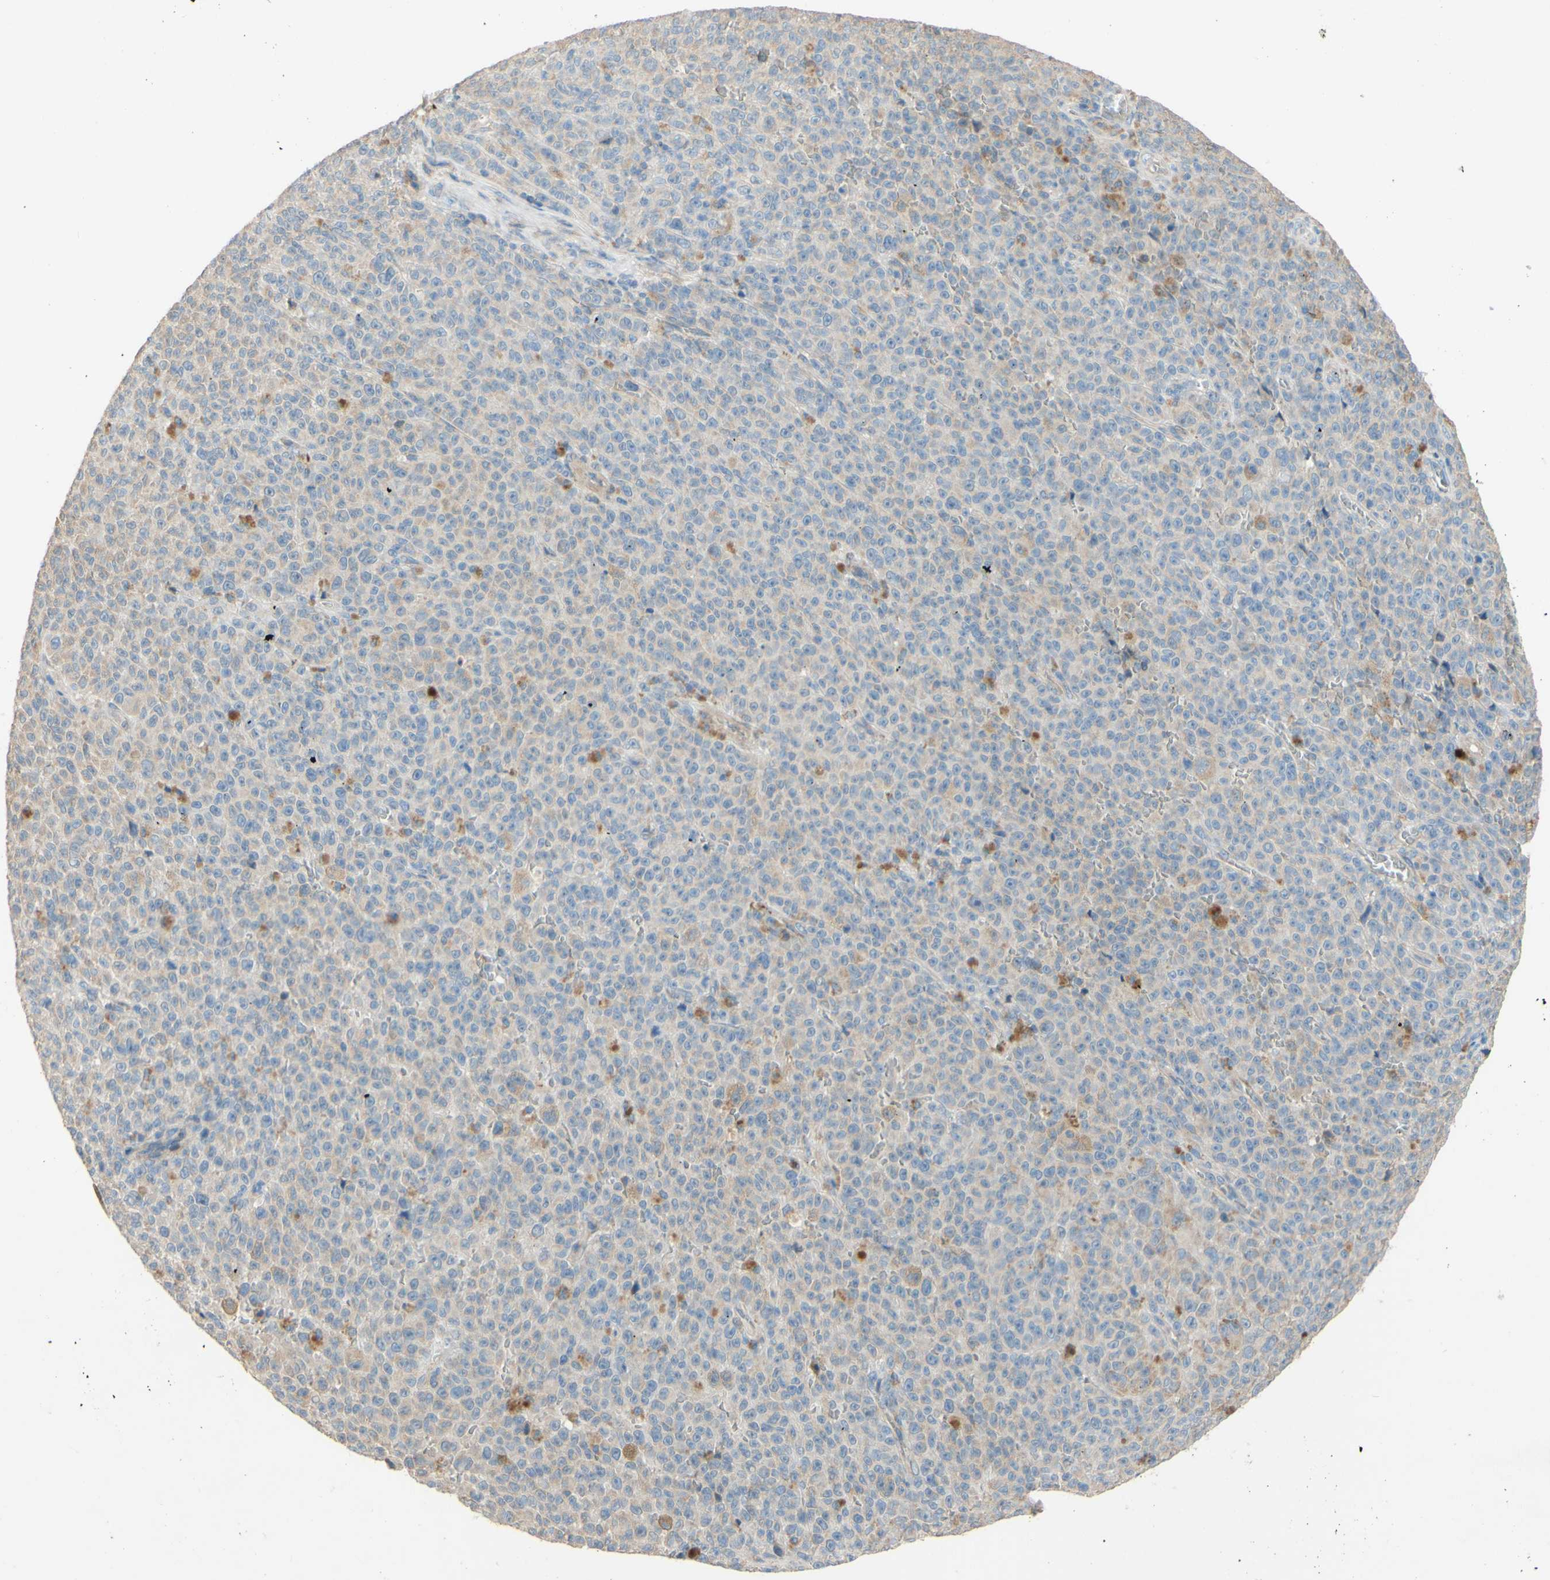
{"staining": {"intensity": "moderate", "quantity": "<25%", "location": "cytoplasmic/membranous"}, "tissue": "melanoma", "cell_type": "Tumor cells", "image_type": "cancer", "snomed": [{"axis": "morphology", "description": "Malignant melanoma, NOS"}, {"axis": "topography", "description": "Skin"}], "caption": "This is an image of immunohistochemistry staining of malignant melanoma, which shows moderate staining in the cytoplasmic/membranous of tumor cells.", "gene": "DKK3", "patient": {"sex": "female", "age": 82}}